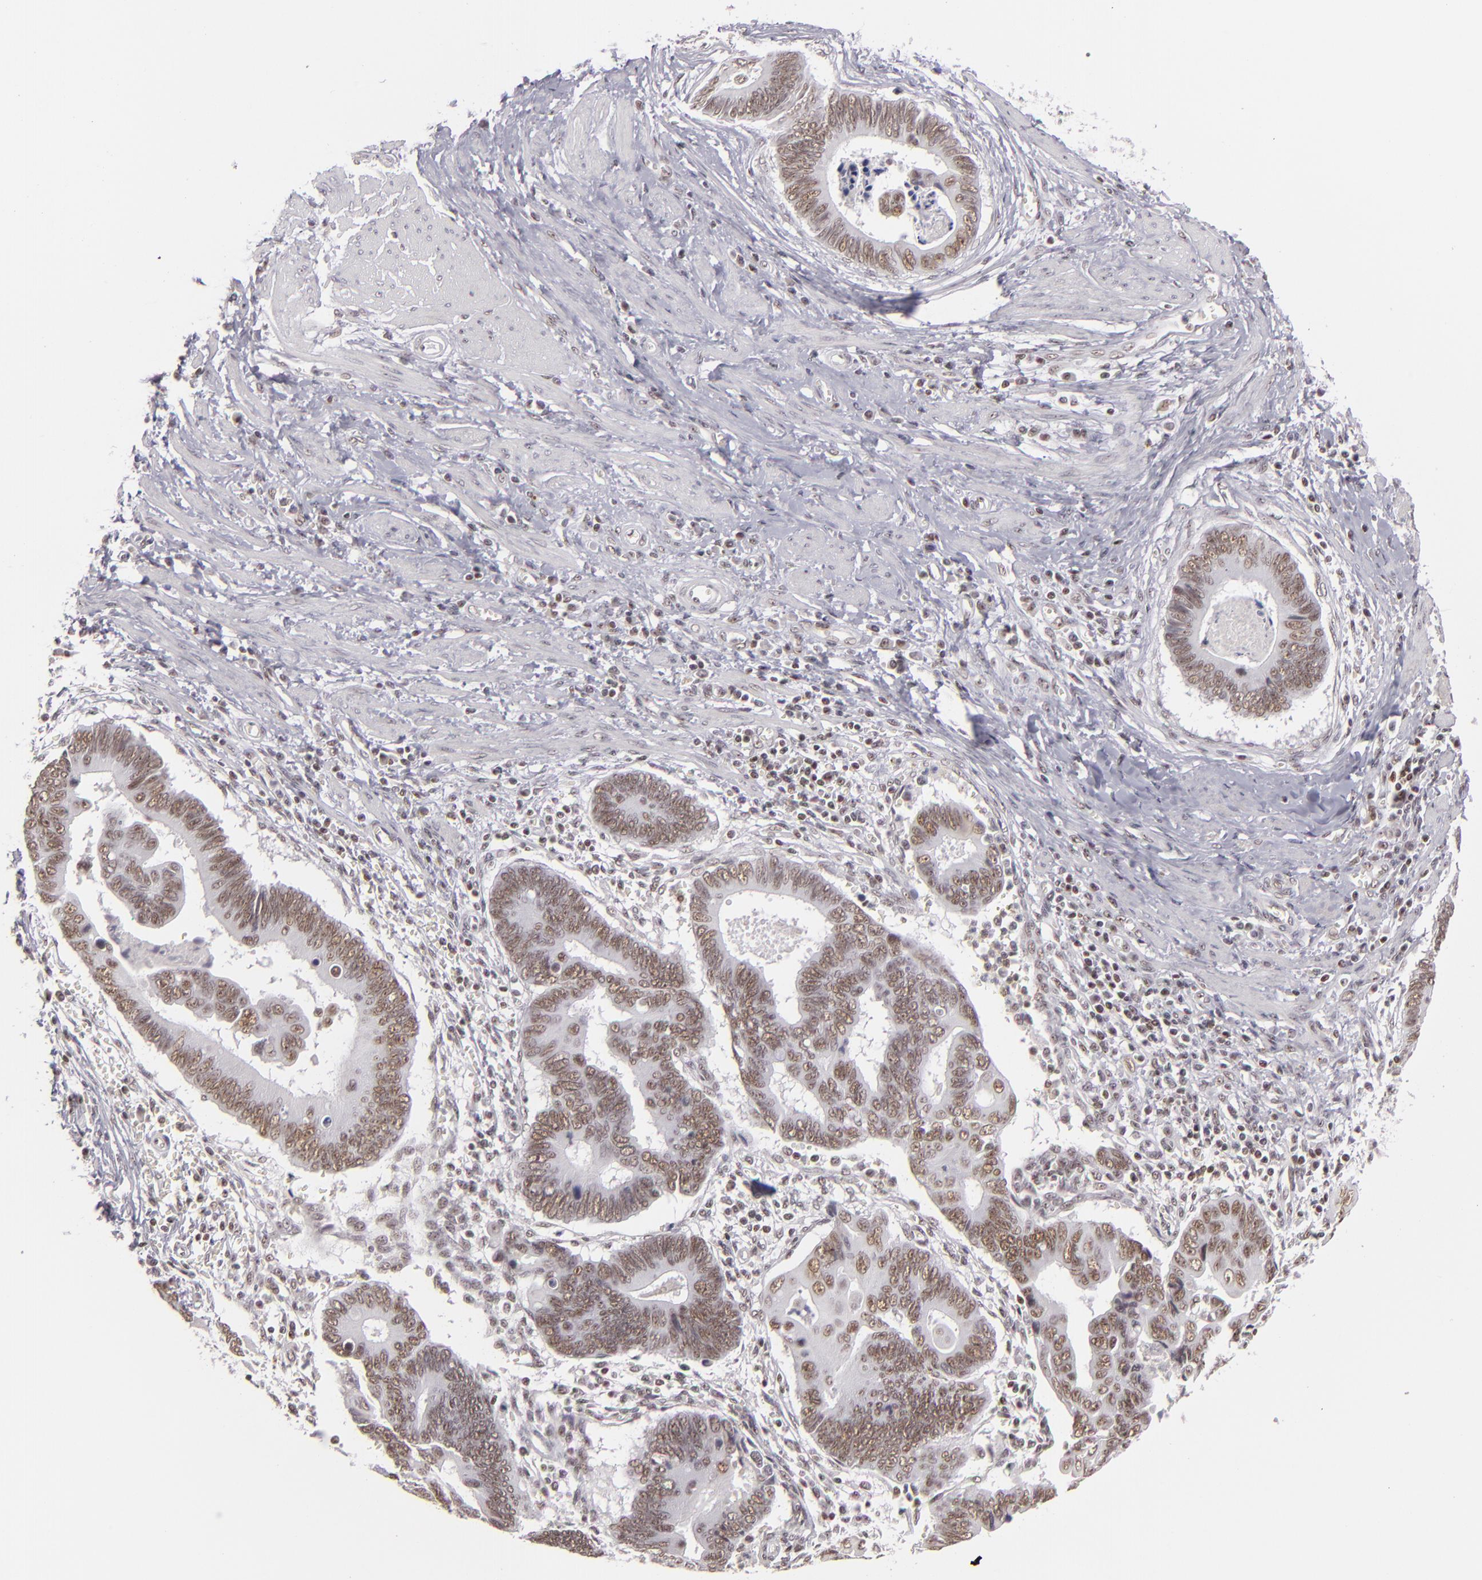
{"staining": {"intensity": "moderate", "quantity": ">75%", "location": "nuclear"}, "tissue": "pancreatic cancer", "cell_type": "Tumor cells", "image_type": "cancer", "snomed": [{"axis": "morphology", "description": "Adenocarcinoma, NOS"}, {"axis": "topography", "description": "Pancreas"}], "caption": "This is an image of immunohistochemistry (IHC) staining of pancreatic cancer (adenocarcinoma), which shows moderate expression in the nuclear of tumor cells.", "gene": "DAXX", "patient": {"sex": "female", "age": 70}}